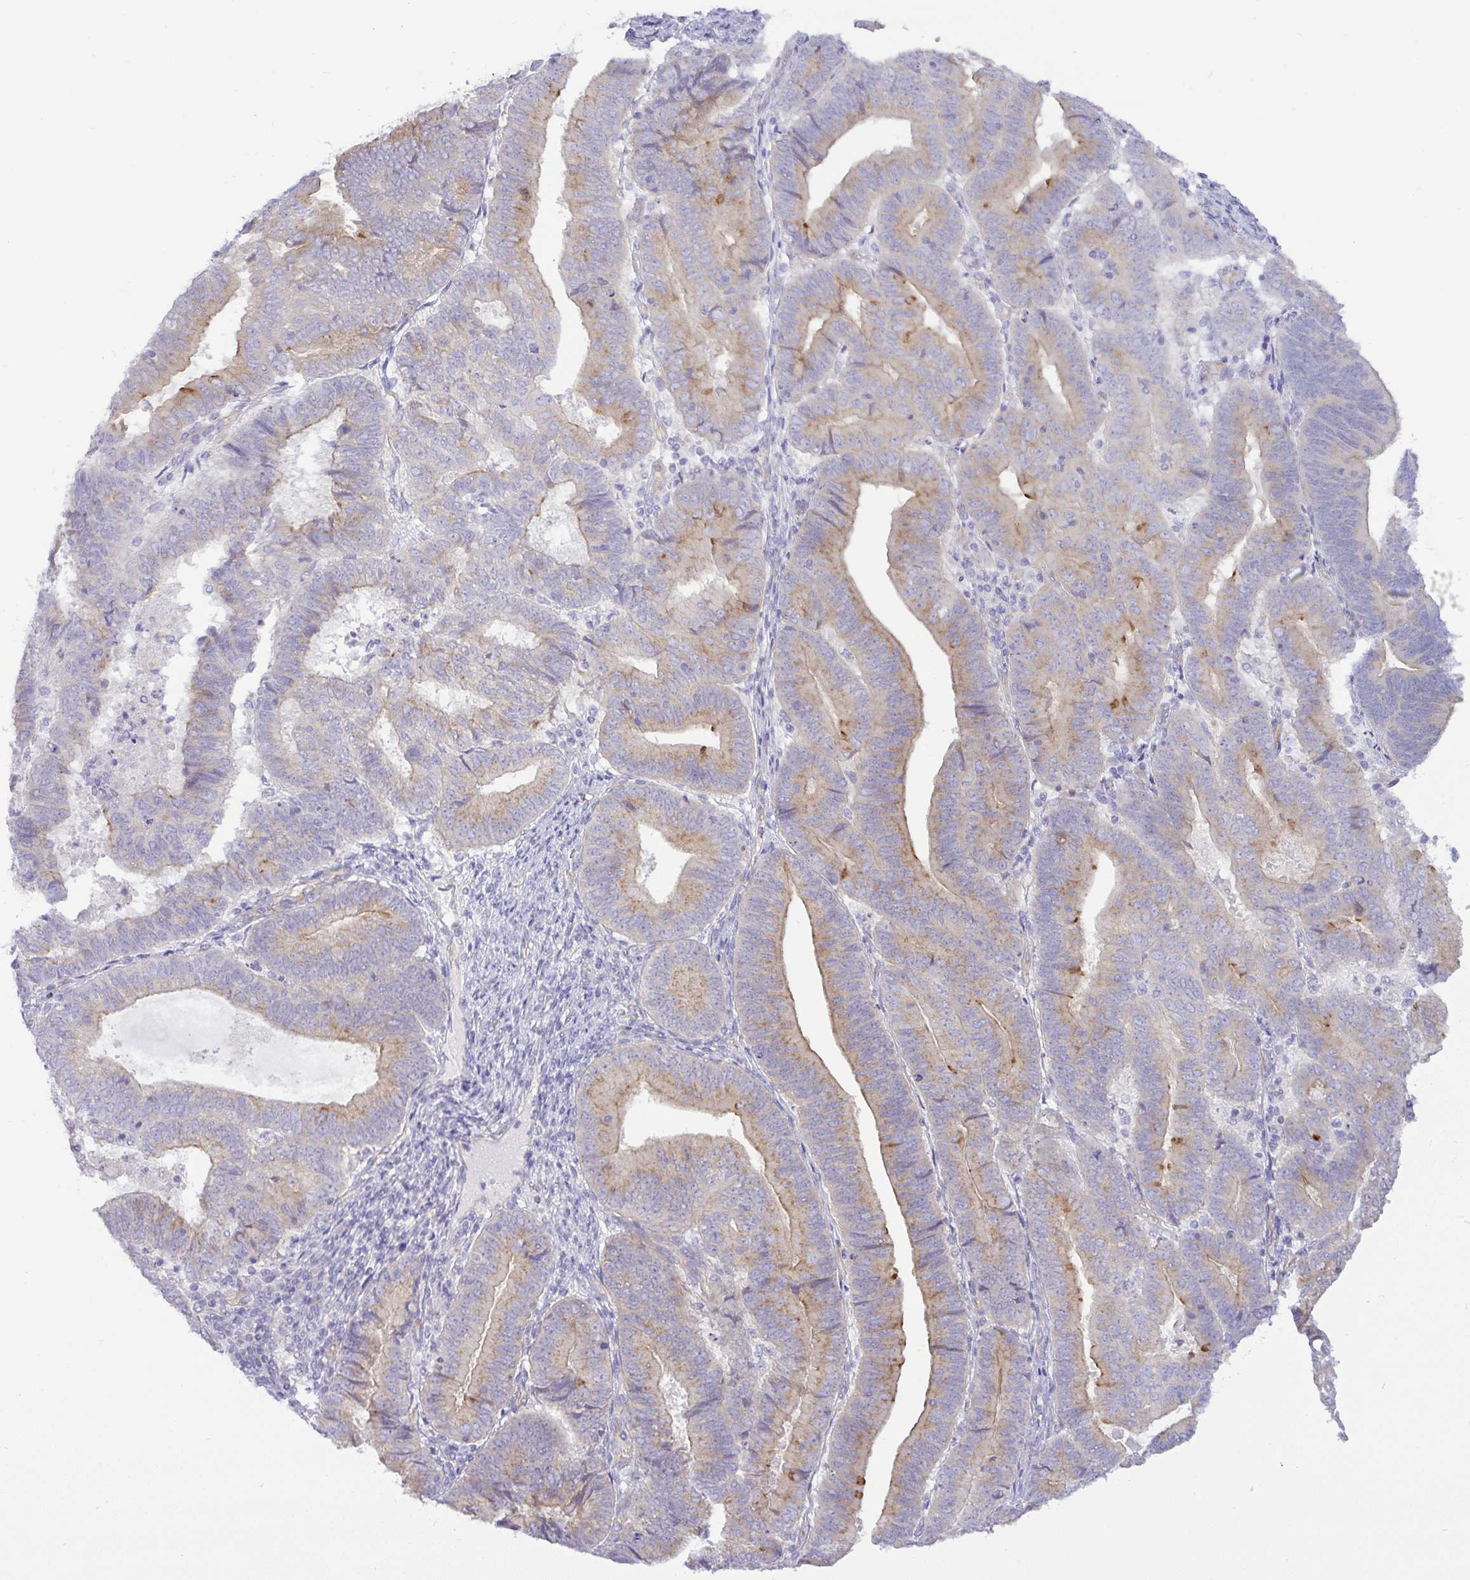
{"staining": {"intensity": "moderate", "quantity": "25%-75%", "location": "cytoplasmic/membranous"}, "tissue": "endometrial cancer", "cell_type": "Tumor cells", "image_type": "cancer", "snomed": [{"axis": "morphology", "description": "Adenocarcinoma, NOS"}, {"axis": "topography", "description": "Endometrium"}], "caption": "Tumor cells exhibit medium levels of moderate cytoplasmic/membranous positivity in approximately 25%-75% of cells in adenocarcinoma (endometrial). (DAB (3,3'-diaminobenzidine) IHC, brown staining for protein, blue staining for nuclei).", "gene": "FAM177A1", "patient": {"sex": "female", "age": 70}}